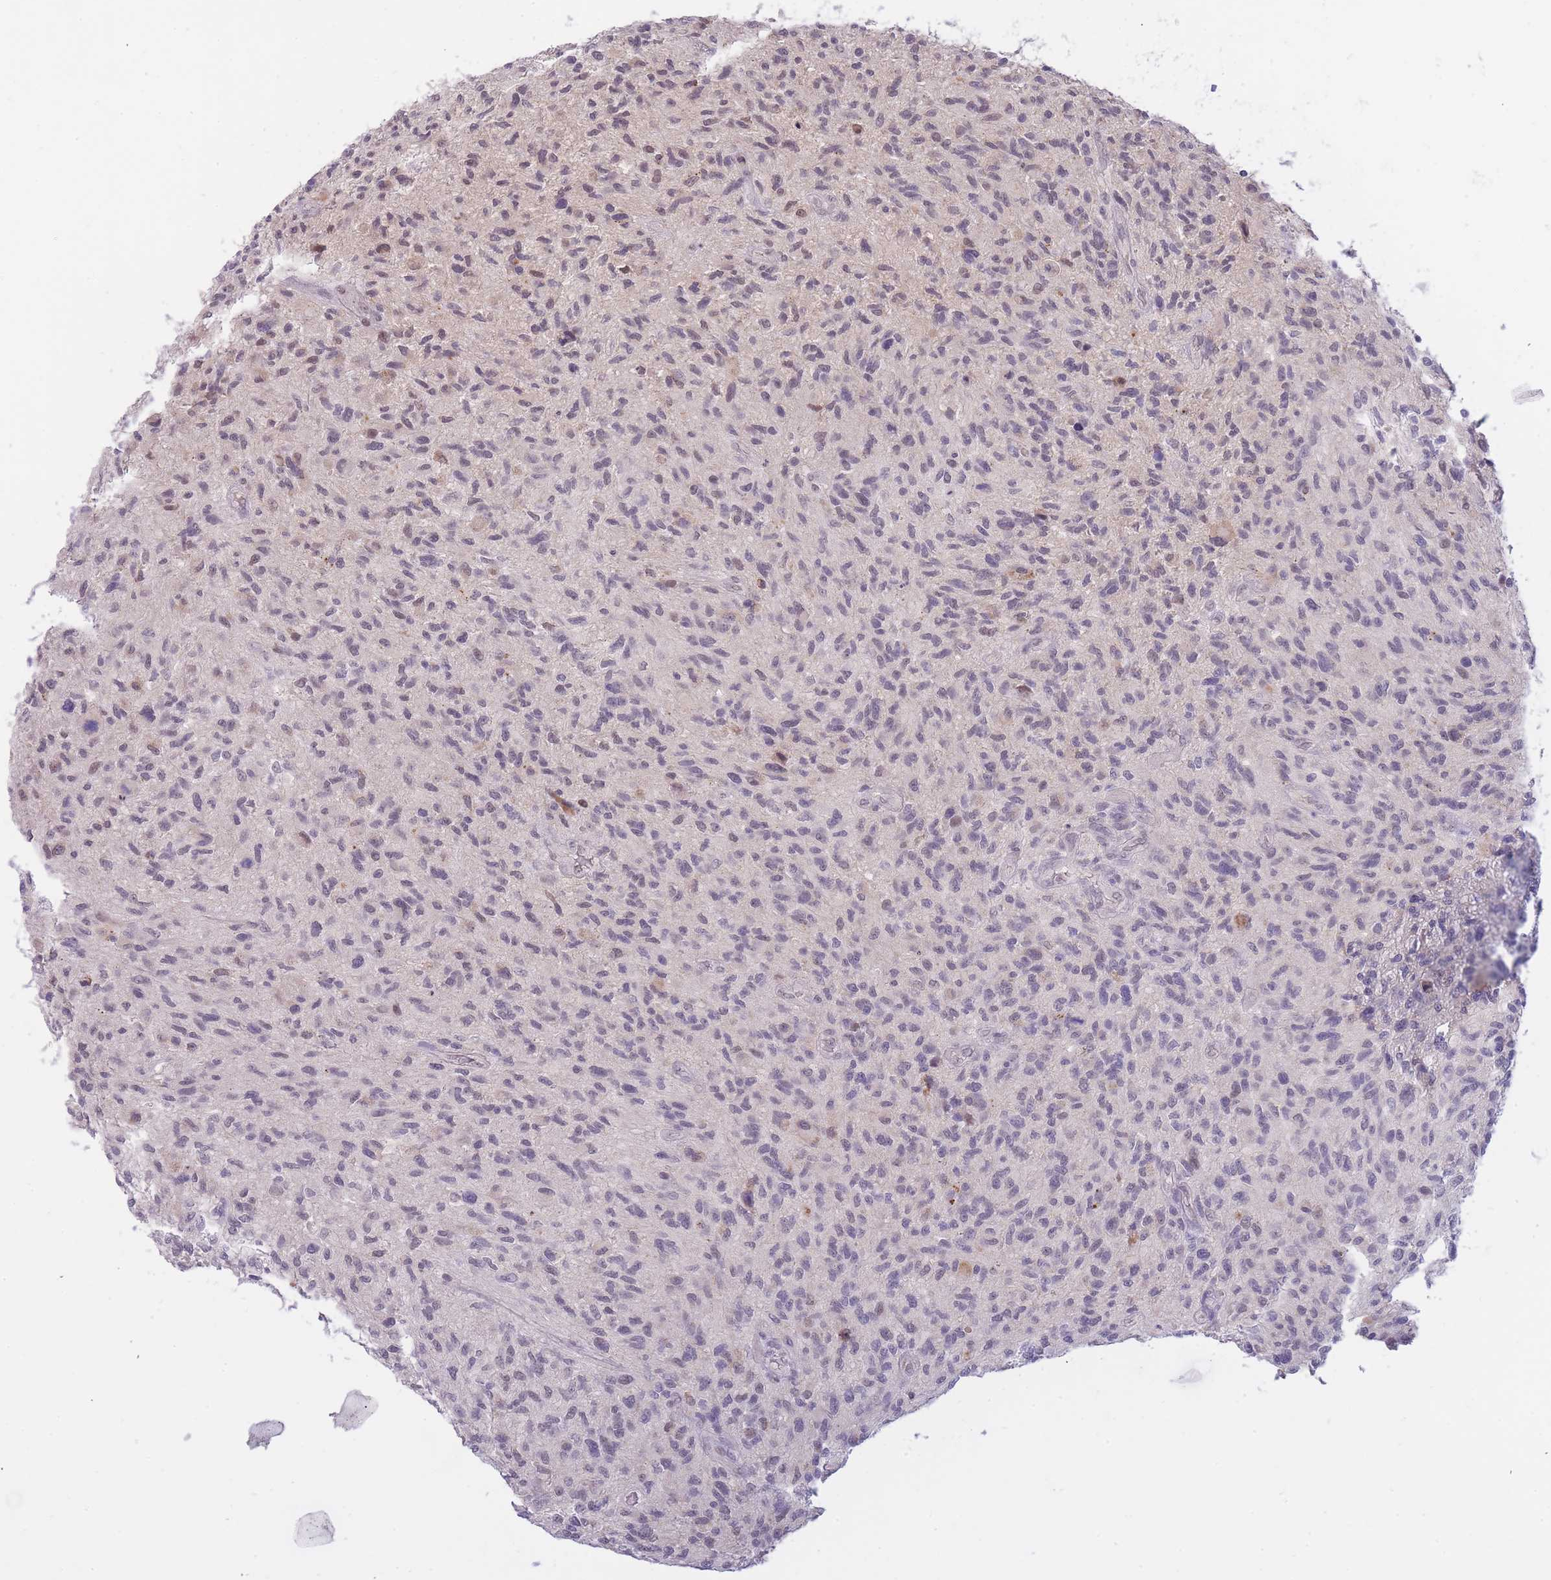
{"staining": {"intensity": "weak", "quantity": "25%-75%", "location": "nuclear"}, "tissue": "glioma", "cell_type": "Tumor cells", "image_type": "cancer", "snomed": [{"axis": "morphology", "description": "Glioma, malignant, High grade"}, {"axis": "topography", "description": "Brain"}], "caption": "Tumor cells demonstrate low levels of weak nuclear staining in about 25%-75% of cells in high-grade glioma (malignant). (Stains: DAB (3,3'-diaminobenzidine) in brown, nuclei in blue, Microscopy: brightfield microscopy at high magnification).", "gene": "GOLGA6L25", "patient": {"sex": "male", "age": 47}}